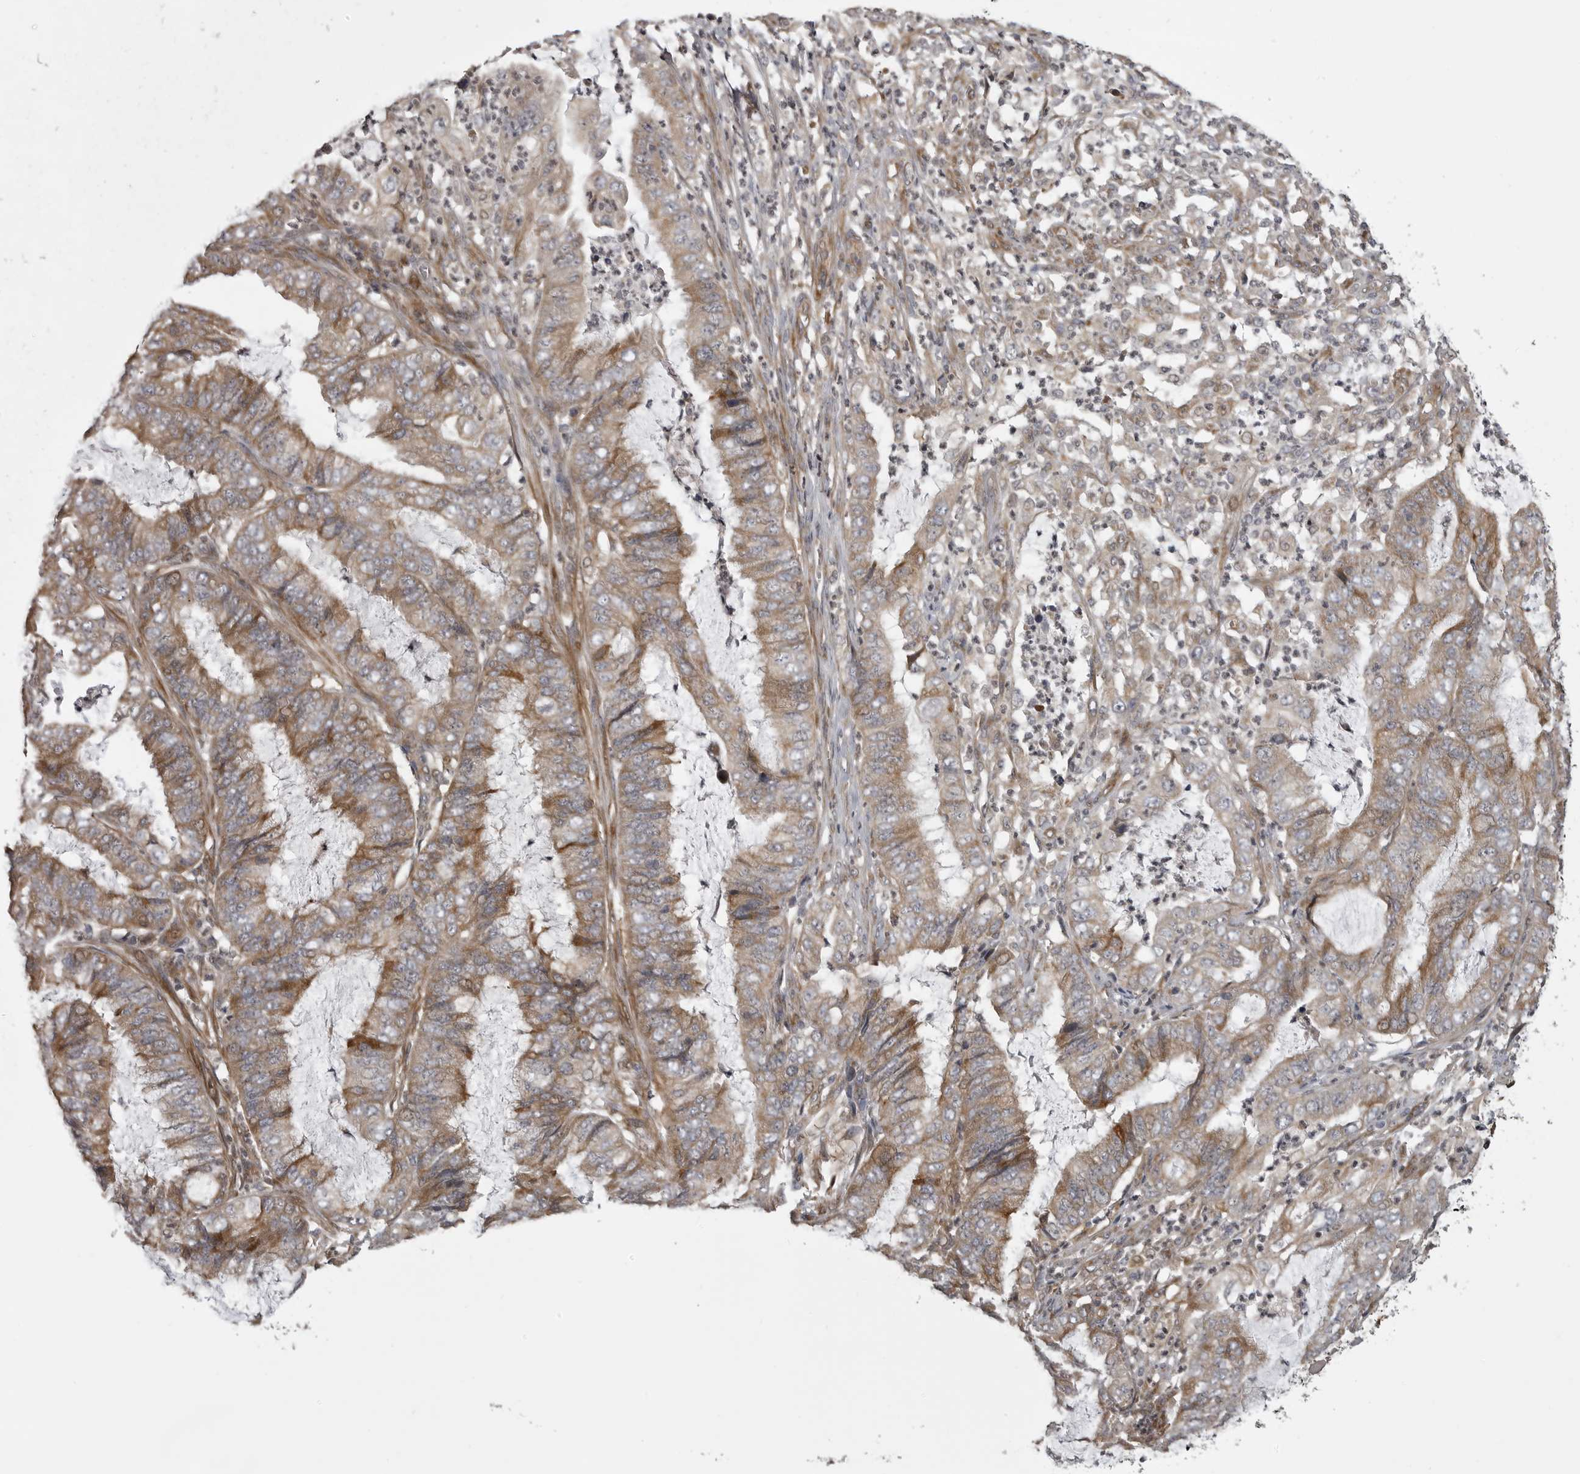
{"staining": {"intensity": "moderate", "quantity": ">75%", "location": "cytoplasmic/membranous"}, "tissue": "endometrial cancer", "cell_type": "Tumor cells", "image_type": "cancer", "snomed": [{"axis": "morphology", "description": "Adenocarcinoma, NOS"}, {"axis": "topography", "description": "Endometrium"}], "caption": "A histopathology image of endometrial adenocarcinoma stained for a protein demonstrates moderate cytoplasmic/membranous brown staining in tumor cells.", "gene": "ZNRF1", "patient": {"sex": "female", "age": 49}}